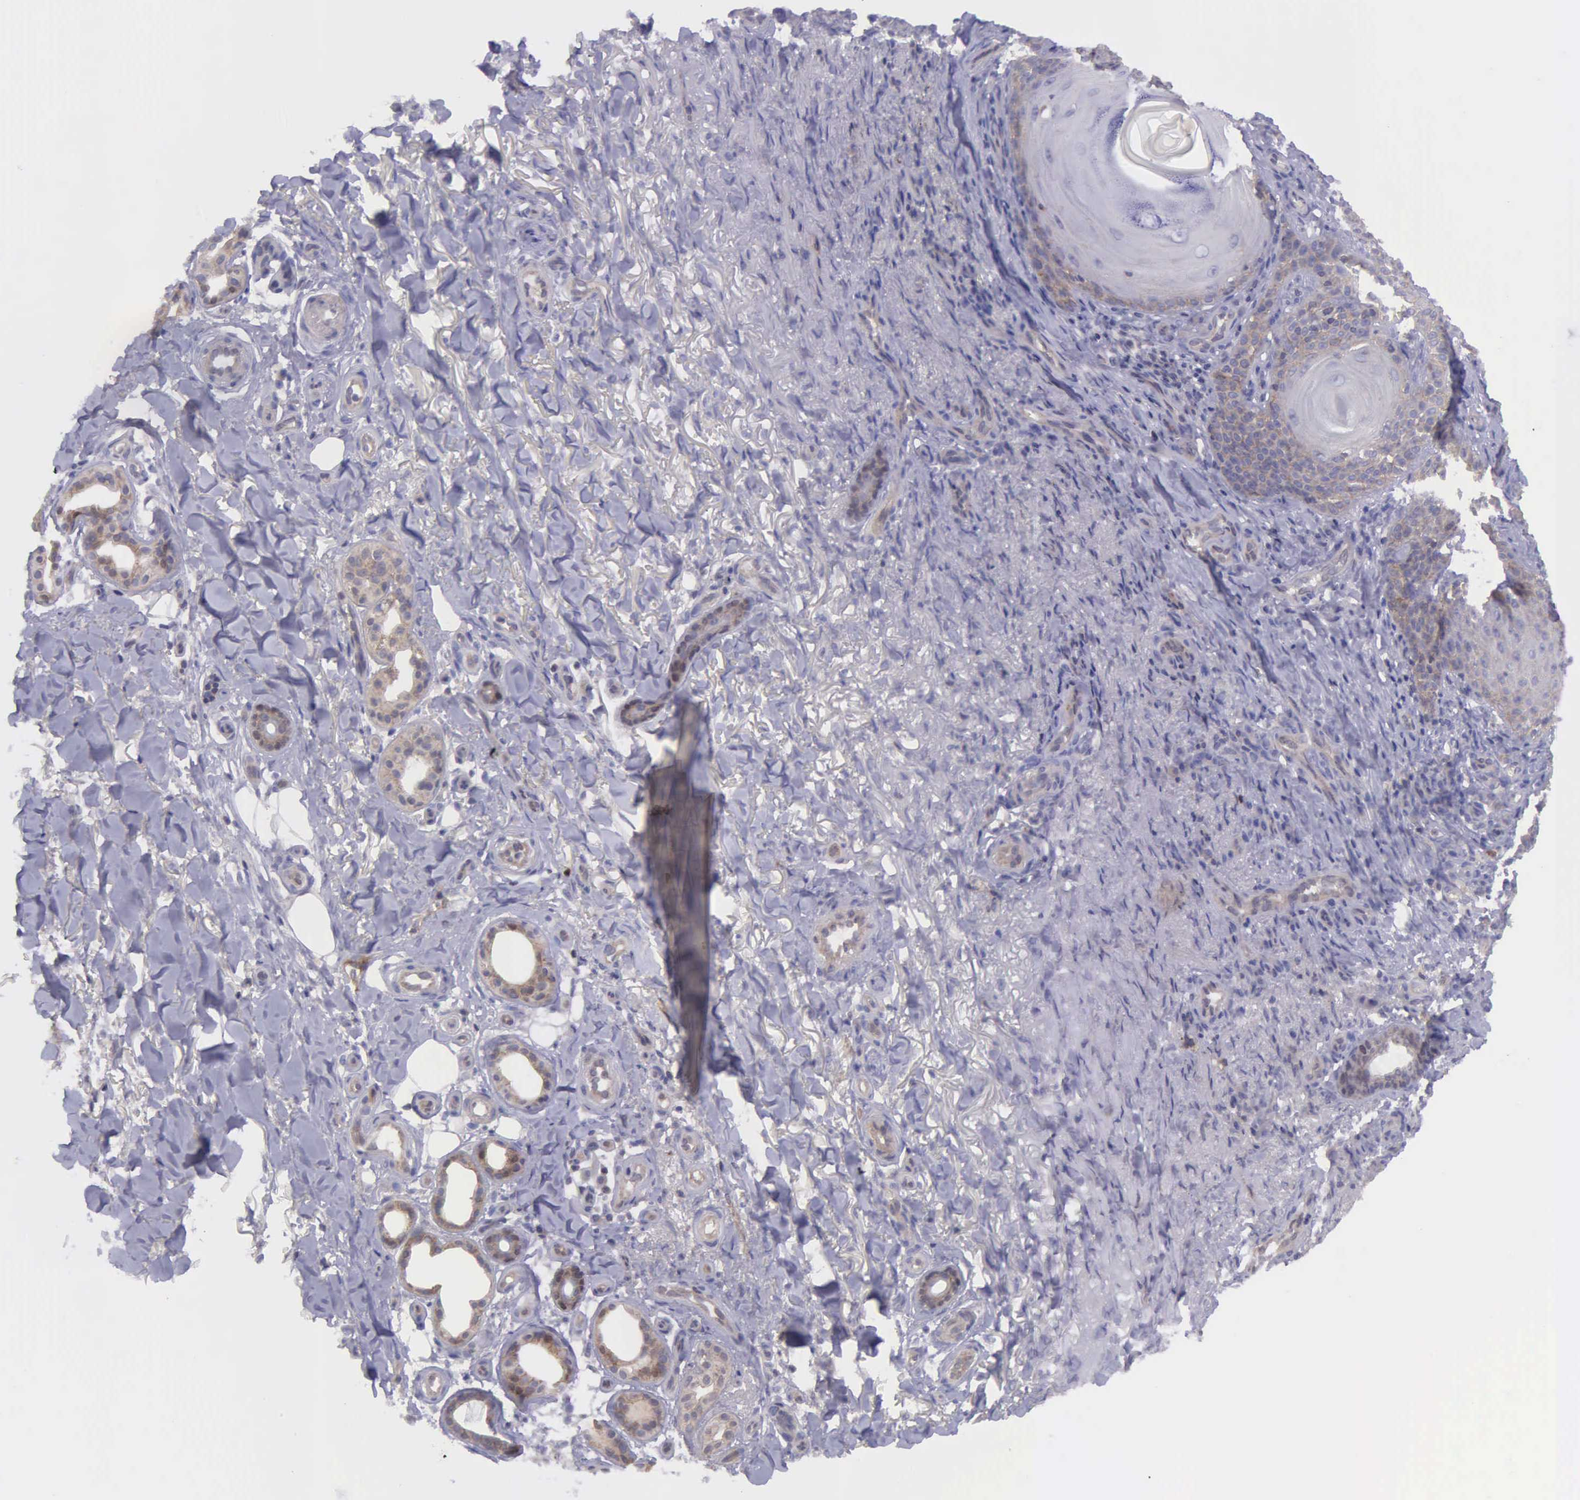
{"staining": {"intensity": "weak", "quantity": "25%-75%", "location": "cytoplasmic/membranous,nuclear"}, "tissue": "skin cancer", "cell_type": "Tumor cells", "image_type": "cancer", "snomed": [{"axis": "morphology", "description": "Basal cell carcinoma"}, {"axis": "topography", "description": "Skin"}], "caption": "Protein staining of basal cell carcinoma (skin) tissue displays weak cytoplasmic/membranous and nuclear positivity in about 25%-75% of tumor cells. (DAB (3,3'-diaminobenzidine) IHC, brown staining for protein, blue staining for nuclei).", "gene": "MICAL3", "patient": {"sex": "male", "age": 81}}